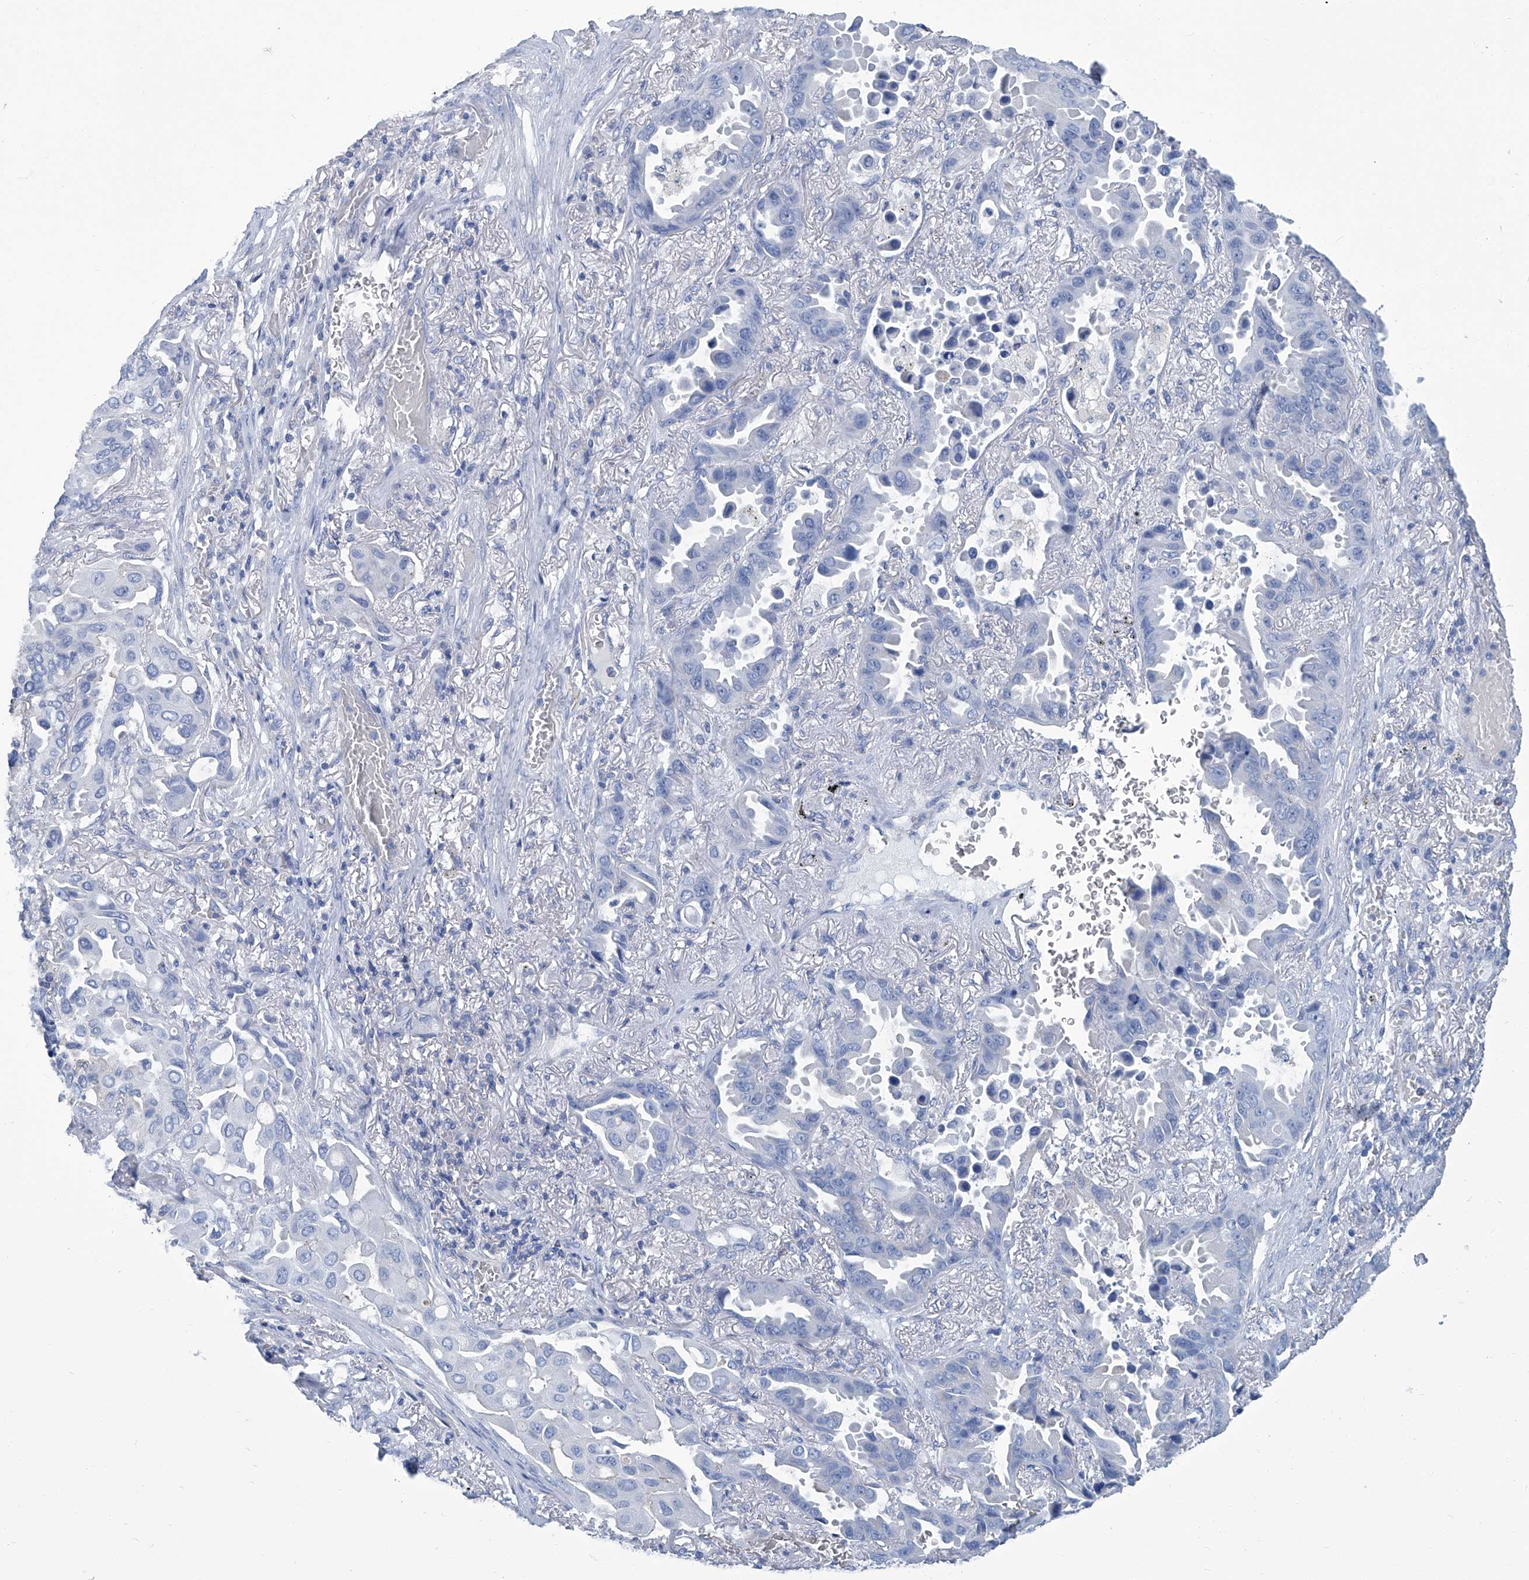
{"staining": {"intensity": "negative", "quantity": "none", "location": "none"}, "tissue": "lung cancer", "cell_type": "Tumor cells", "image_type": "cancer", "snomed": [{"axis": "morphology", "description": "Adenocarcinoma, NOS"}, {"axis": "topography", "description": "Lung"}], "caption": "Tumor cells are negative for brown protein staining in lung cancer.", "gene": "PFKL", "patient": {"sex": "male", "age": 64}}